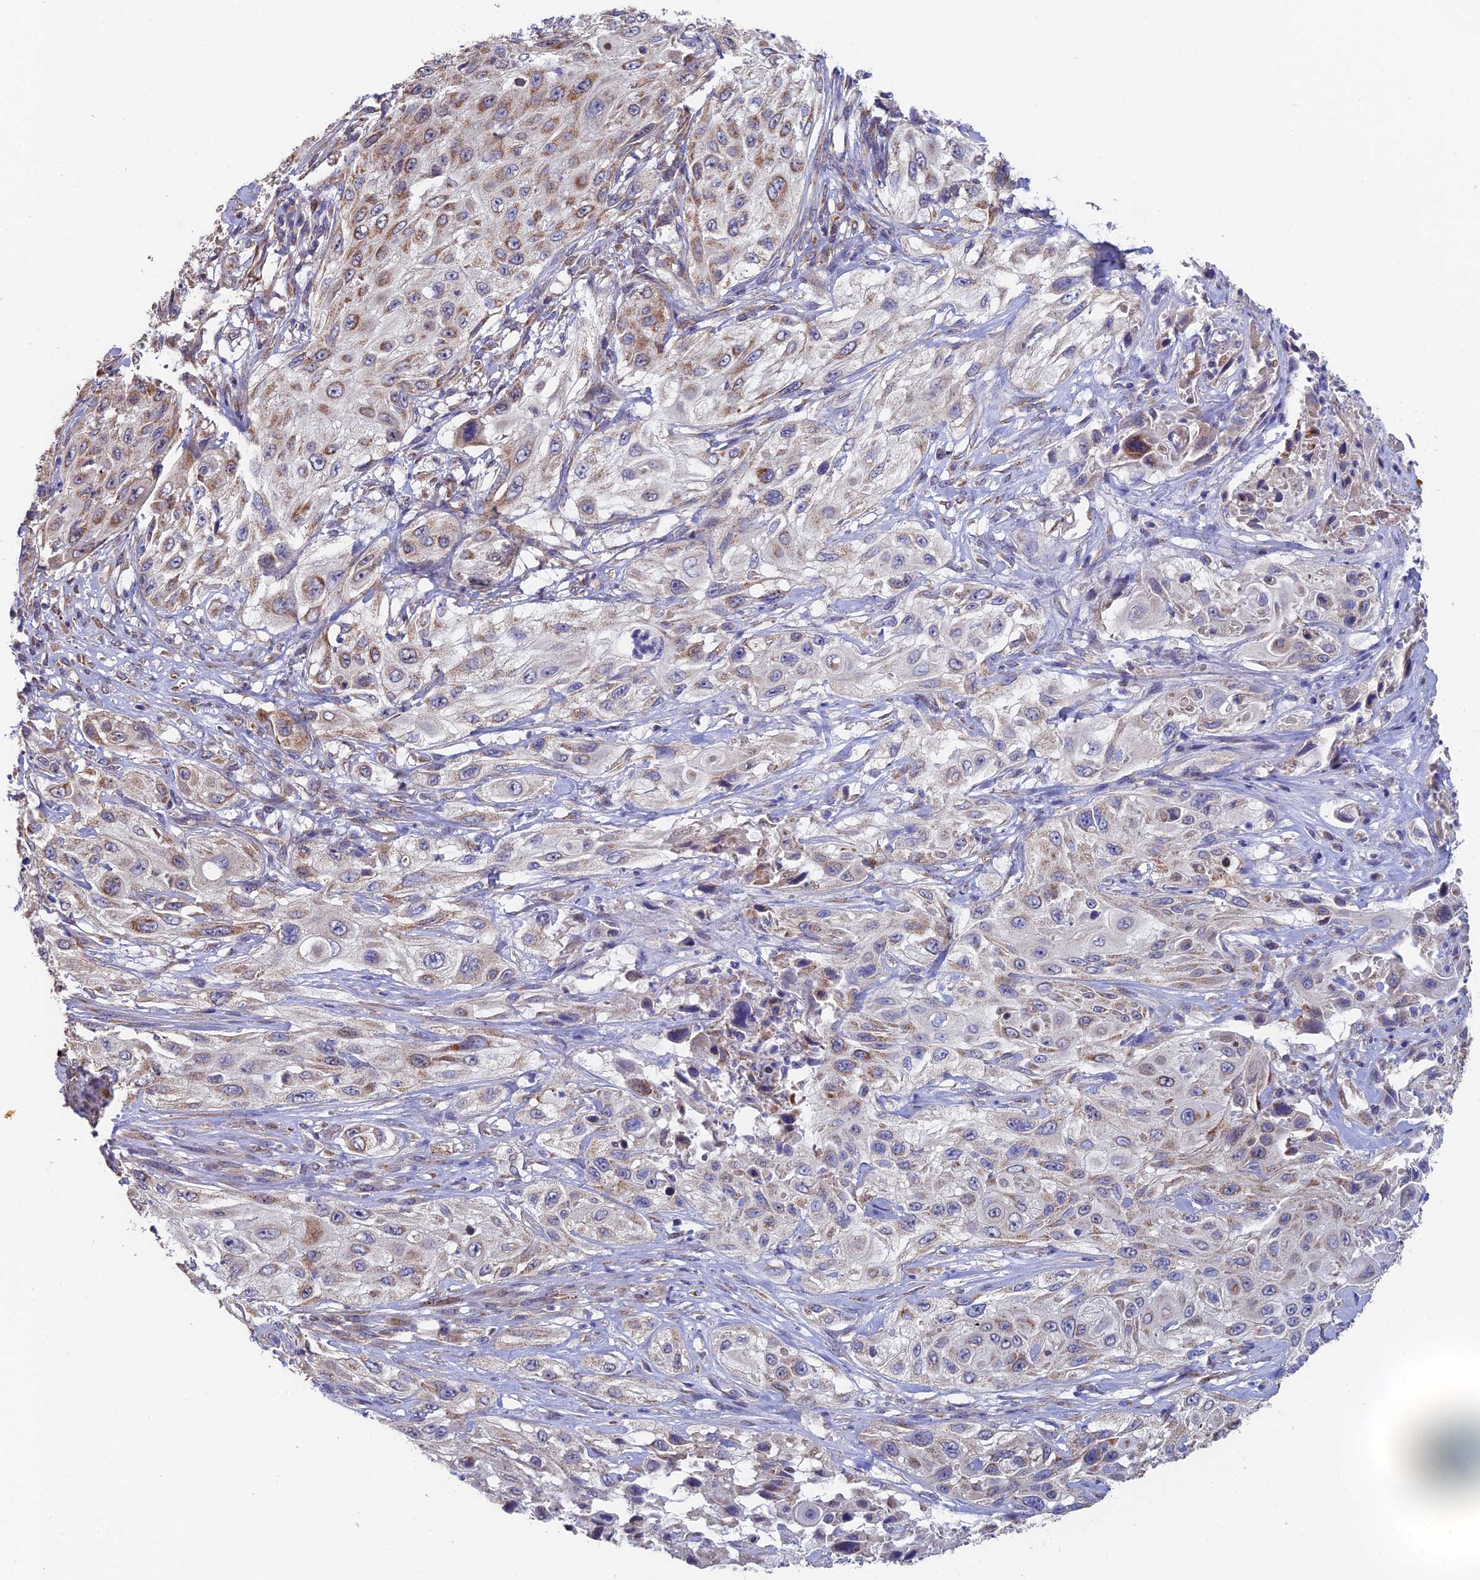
{"staining": {"intensity": "moderate", "quantity": "<25%", "location": "cytoplasmic/membranous"}, "tissue": "cervical cancer", "cell_type": "Tumor cells", "image_type": "cancer", "snomed": [{"axis": "morphology", "description": "Squamous cell carcinoma, NOS"}, {"axis": "topography", "description": "Cervix"}], "caption": "Cervical squamous cell carcinoma stained with a protein marker shows moderate staining in tumor cells.", "gene": "ECSIT", "patient": {"sex": "female", "age": 42}}